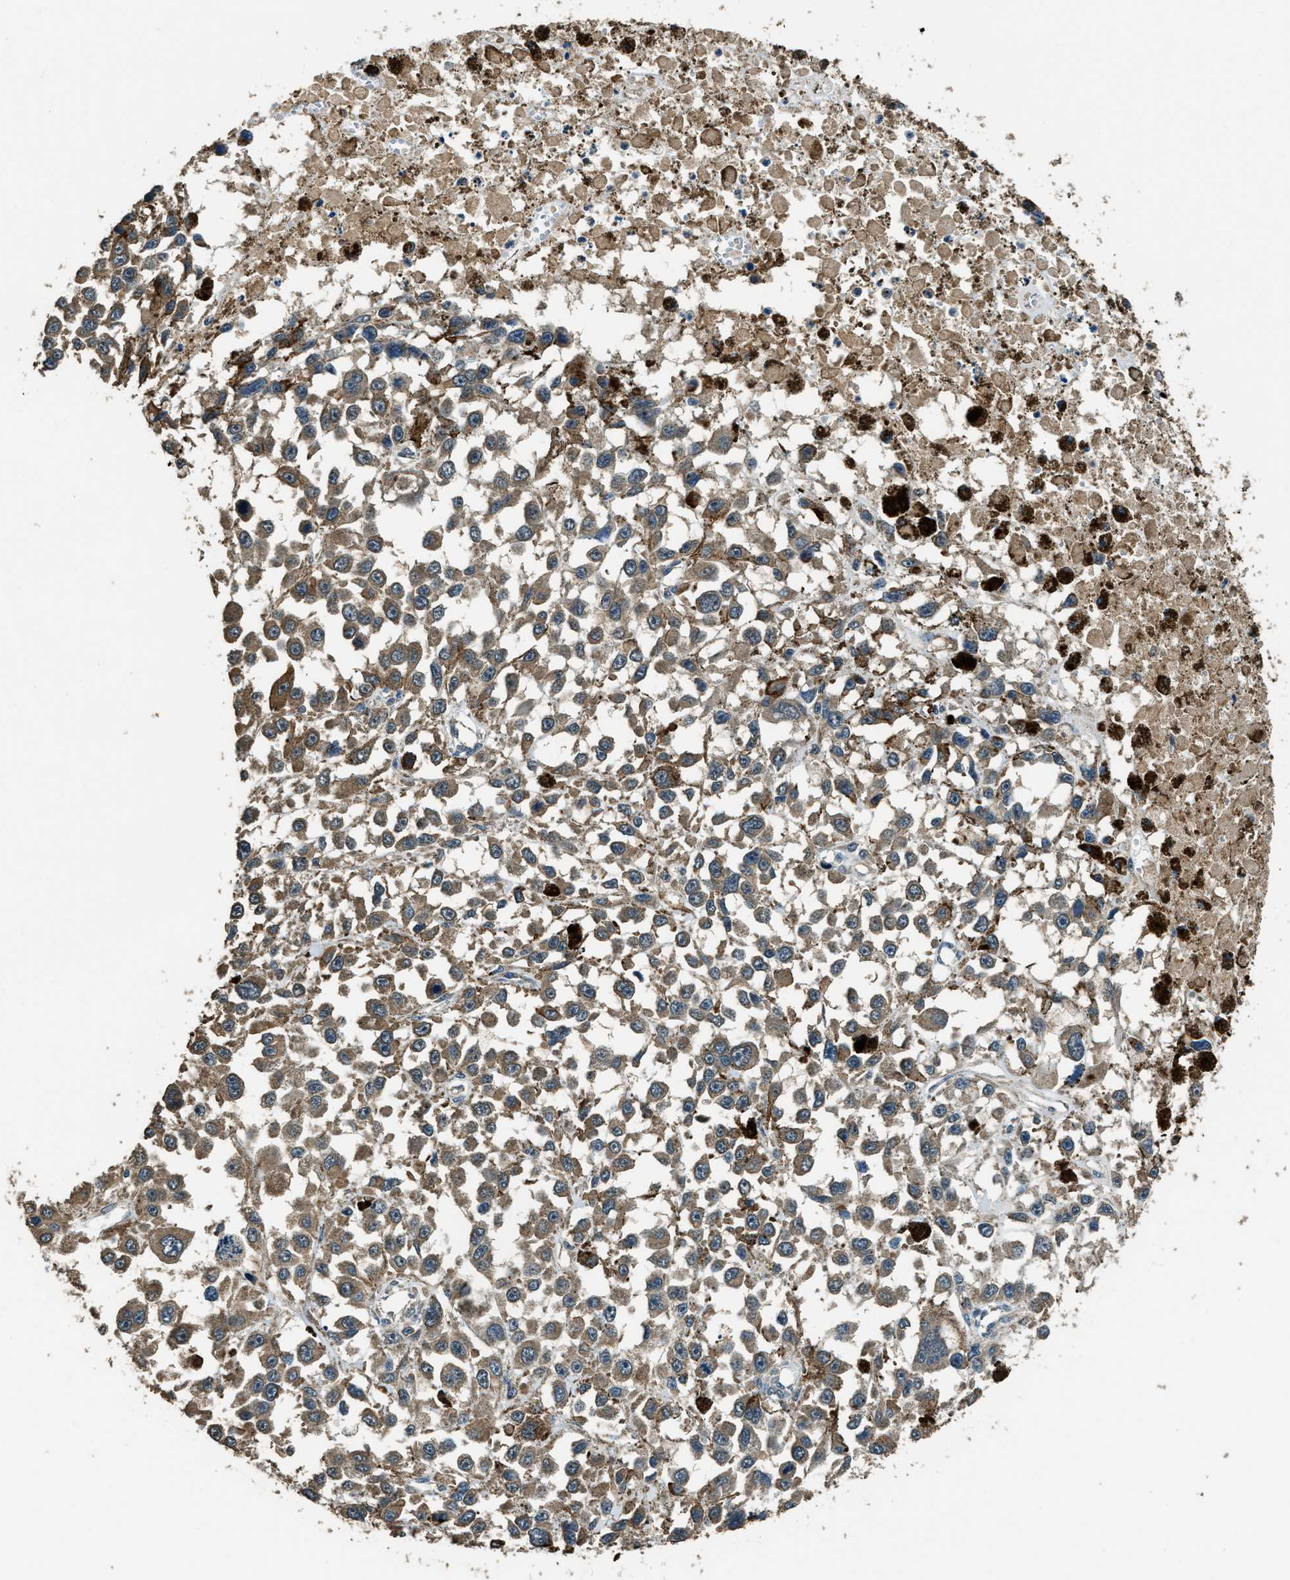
{"staining": {"intensity": "moderate", "quantity": ">75%", "location": "cytoplasmic/membranous"}, "tissue": "melanoma", "cell_type": "Tumor cells", "image_type": "cancer", "snomed": [{"axis": "morphology", "description": "Malignant melanoma, Metastatic site"}, {"axis": "topography", "description": "Lymph node"}], "caption": "Moderate cytoplasmic/membranous staining for a protein is present in approximately >75% of tumor cells of melanoma using immunohistochemistry.", "gene": "SALL3", "patient": {"sex": "male", "age": 59}}